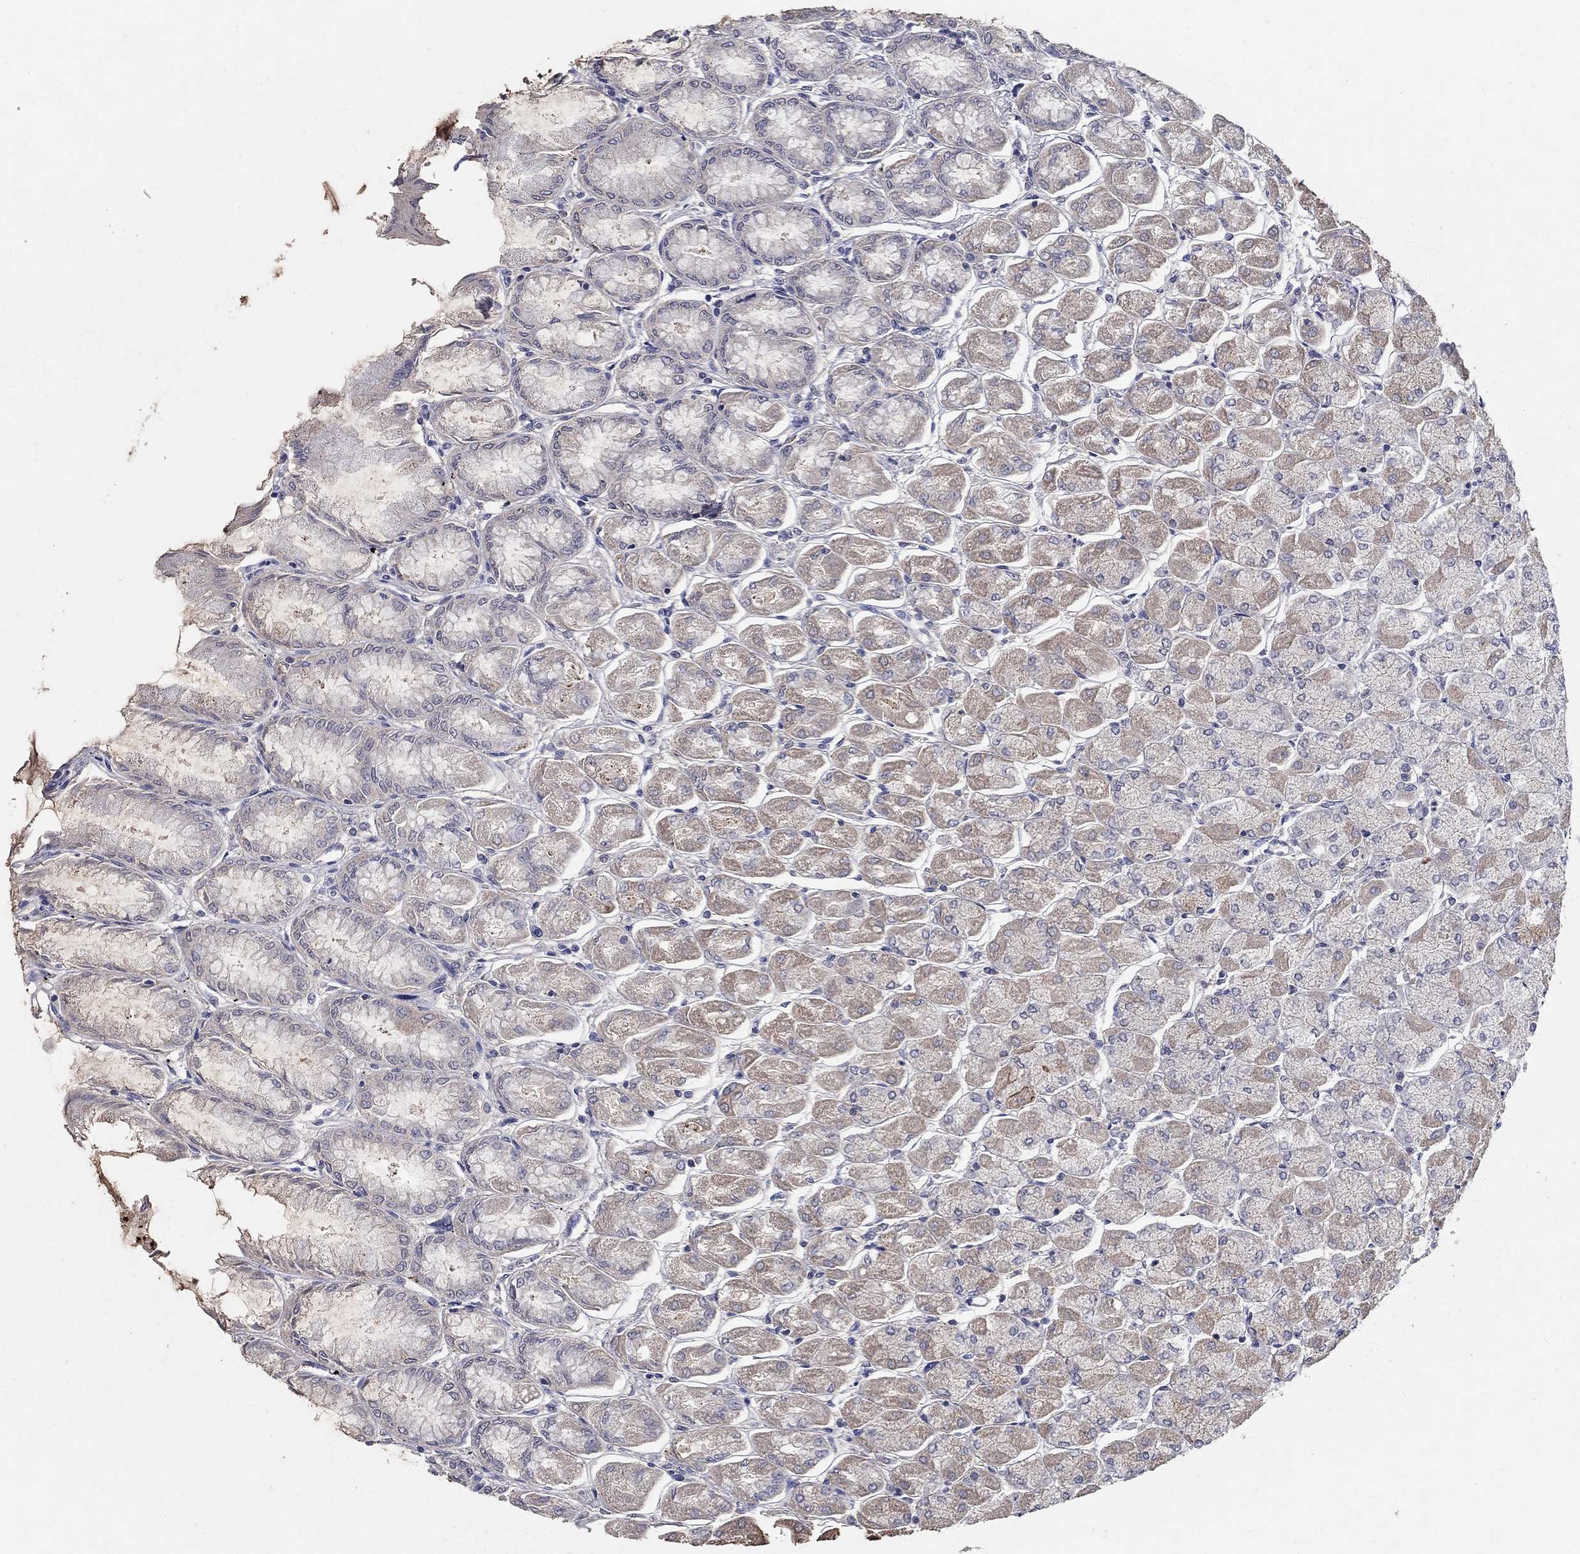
{"staining": {"intensity": "moderate", "quantity": "25%-75%", "location": "cytoplasmic/membranous"}, "tissue": "stomach", "cell_type": "Glandular cells", "image_type": "normal", "snomed": [{"axis": "morphology", "description": "Normal tissue, NOS"}, {"axis": "topography", "description": "Stomach, upper"}], "caption": "Protein expression analysis of unremarkable human stomach reveals moderate cytoplasmic/membranous positivity in about 25%-75% of glandular cells. (IHC, brightfield microscopy, high magnification).", "gene": "PROZ", "patient": {"sex": "male", "age": 60}}